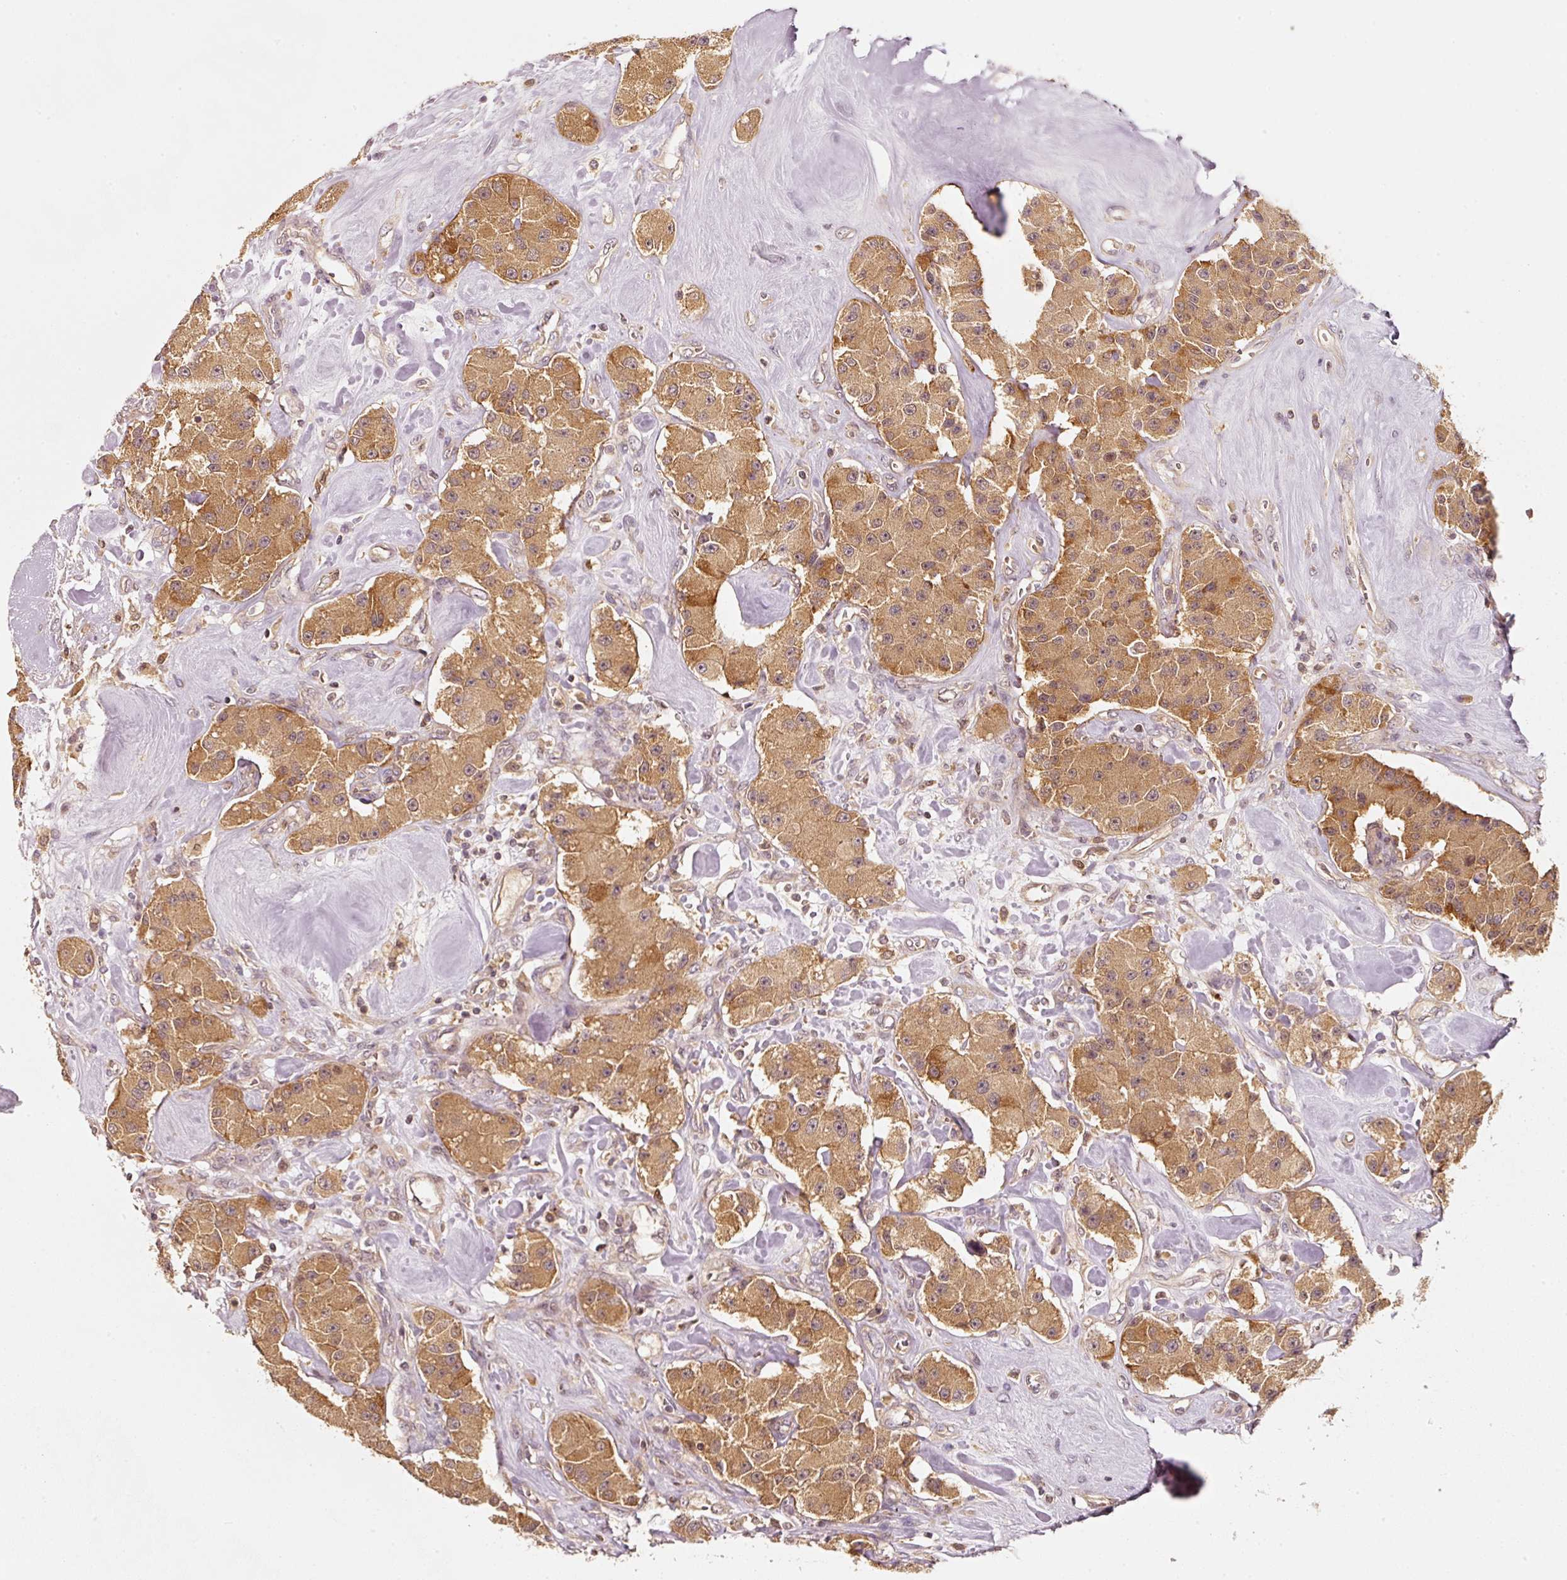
{"staining": {"intensity": "moderate", "quantity": ">75%", "location": "cytoplasmic/membranous"}, "tissue": "carcinoid", "cell_type": "Tumor cells", "image_type": "cancer", "snomed": [{"axis": "morphology", "description": "Carcinoid, malignant, NOS"}, {"axis": "topography", "description": "Pancreas"}], "caption": "The micrograph exhibits staining of carcinoid, revealing moderate cytoplasmic/membranous protein positivity (brown color) within tumor cells.", "gene": "RRAS2", "patient": {"sex": "male", "age": 41}}